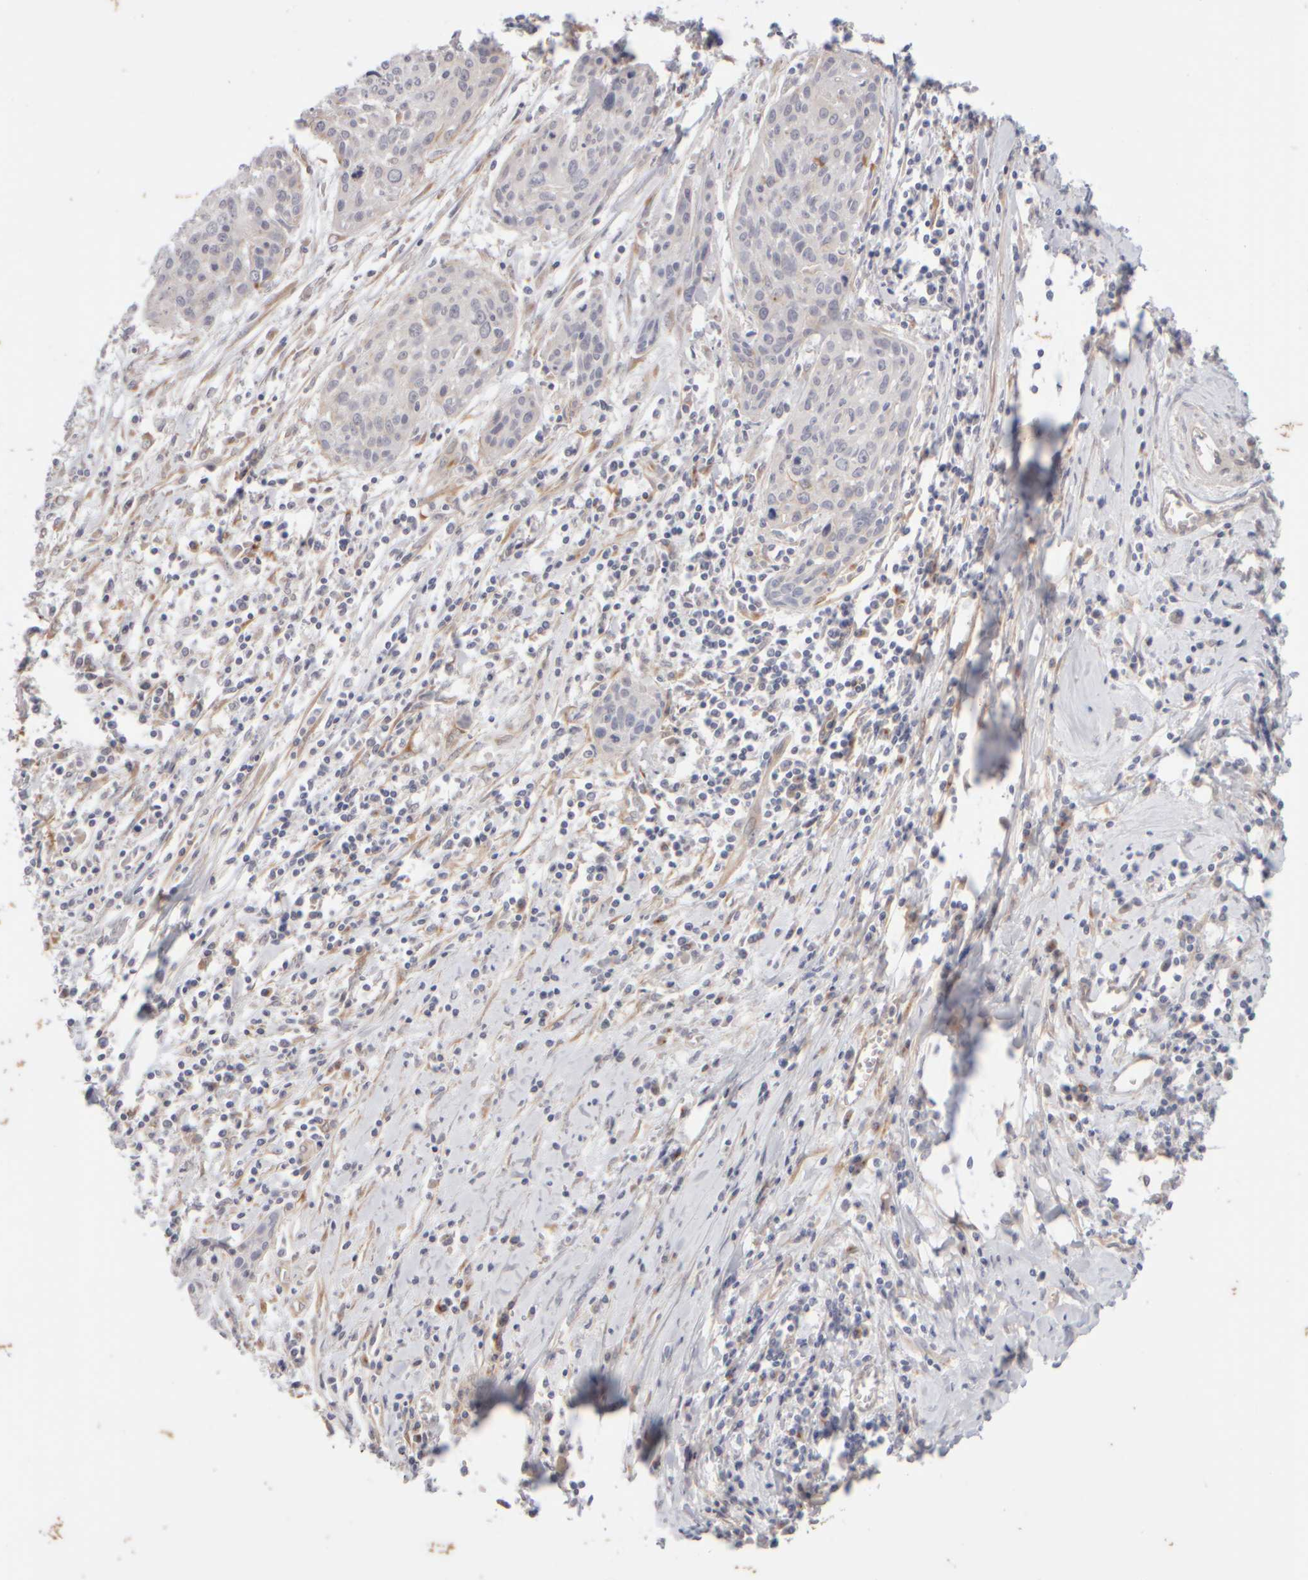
{"staining": {"intensity": "negative", "quantity": "none", "location": "none"}, "tissue": "cervical cancer", "cell_type": "Tumor cells", "image_type": "cancer", "snomed": [{"axis": "morphology", "description": "Squamous cell carcinoma, NOS"}, {"axis": "topography", "description": "Cervix"}], "caption": "Immunohistochemistry micrograph of neoplastic tissue: human squamous cell carcinoma (cervical) stained with DAB displays no significant protein positivity in tumor cells.", "gene": "GOPC", "patient": {"sex": "female", "age": 51}}